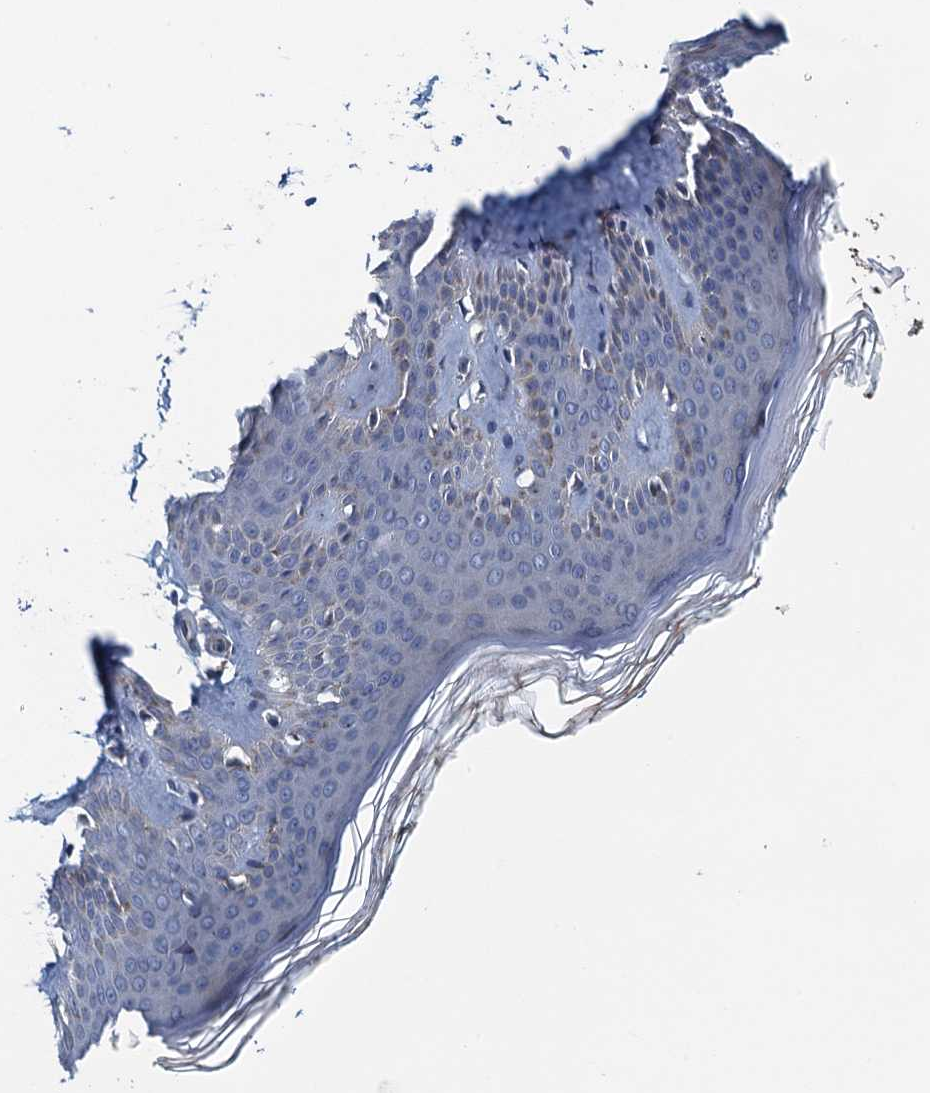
{"staining": {"intensity": "negative", "quantity": "none", "location": "none"}, "tissue": "skin", "cell_type": "Fibroblasts", "image_type": "normal", "snomed": [{"axis": "morphology", "description": "Normal tissue, NOS"}, {"axis": "topography", "description": "Skin"}], "caption": "Histopathology image shows no significant protein staining in fibroblasts of normal skin.", "gene": "ALG2", "patient": {"sex": "female", "age": 27}}